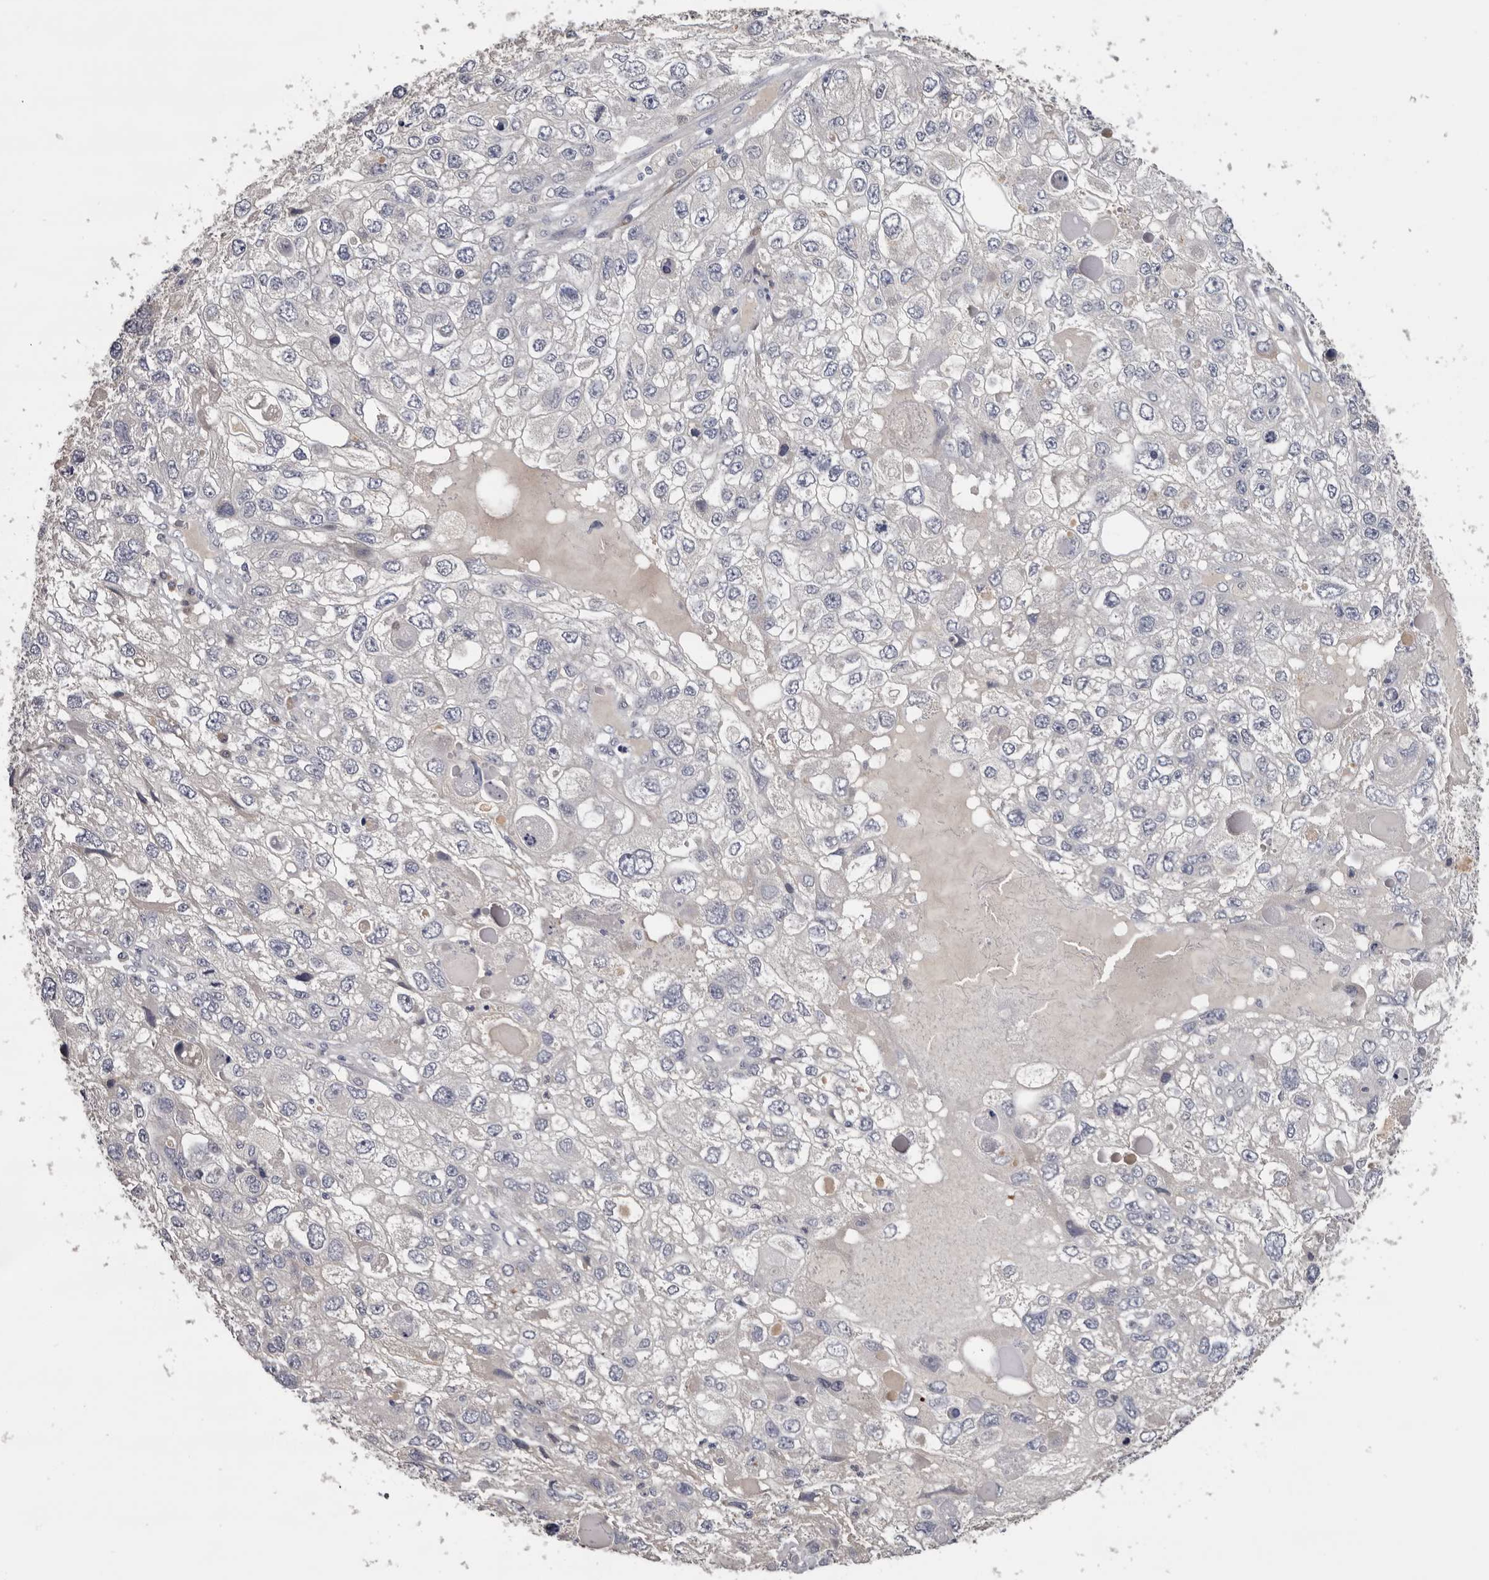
{"staining": {"intensity": "negative", "quantity": "none", "location": "none"}, "tissue": "endometrial cancer", "cell_type": "Tumor cells", "image_type": "cancer", "snomed": [{"axis": "morphology", "description": "Adenocarcinoma, NOS"}, {"axis": "topography", "description": "Endometrium"}], "caption": "IHC histopathology image of human endometrial cancer (adenocarcinoma) stained for a protein (brown), which displays no expression in tumor cells.", "gene": "KIF2B", "patient": {"sex": "female", "age": 49}}